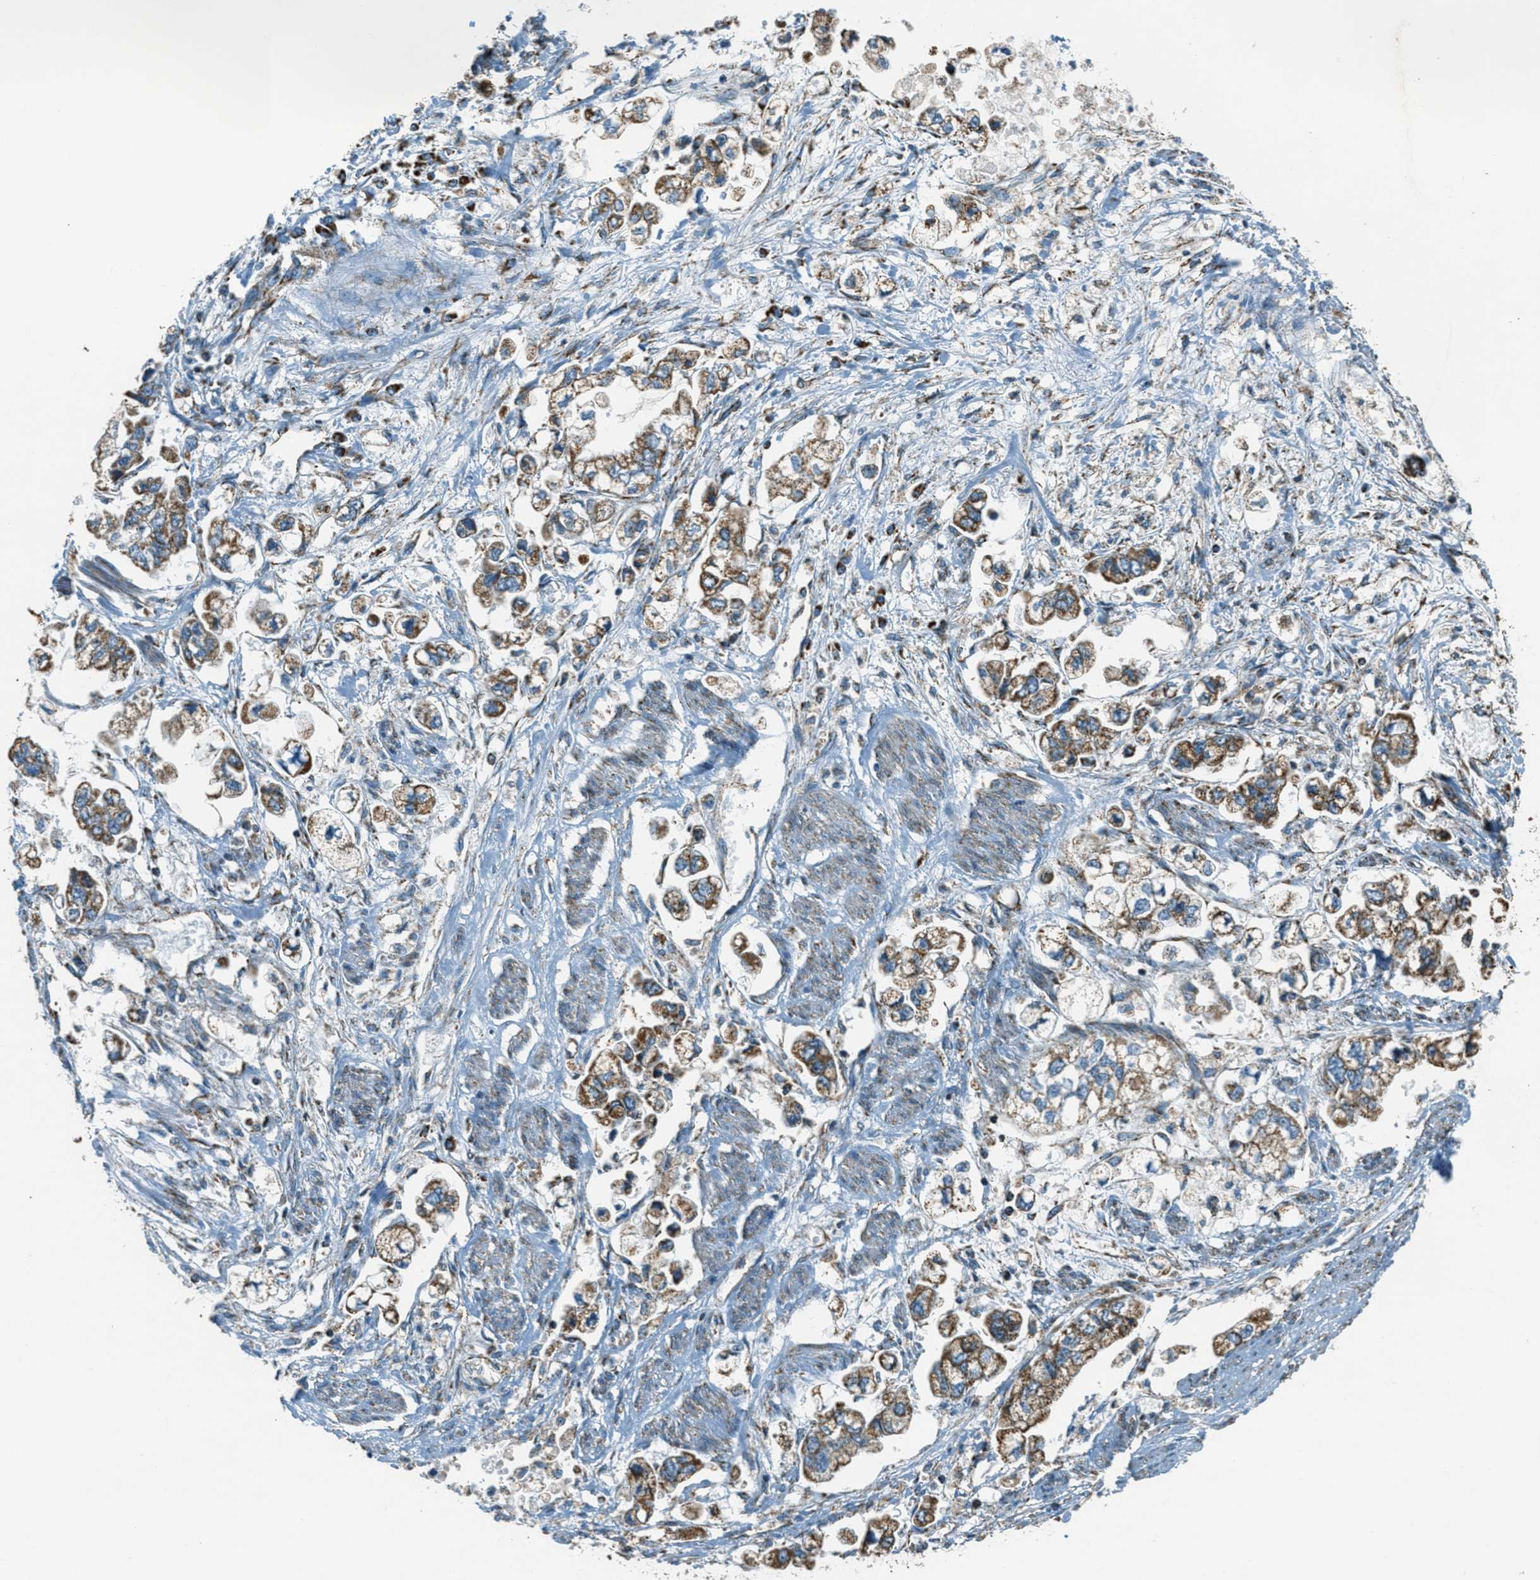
{"staining": {"intensity": "moderate", "quantity": ">75%", "location": "cytoplasmic/membranous"}, "tissue": "stomach cancer", "cell_type": "Tumor cells", "image_type": "cancer", "snomed": [{"axis": "morphology", "description": "Normal tissue, NOS"}, {"axis": "morphology", "description": "Adenocarcinoma, NOS"}, {"axis": "topography", "description": "Stomach"}], "caption": "Immunohistochemical staining of human stomach cancer (adenocarcinoma) shows medium levels of moderate cytoplasmic/membranous positivity in approximately >75% of tumor cells.", "gene": "CHST15", "patient": {"sex": "male", "age": 62}}